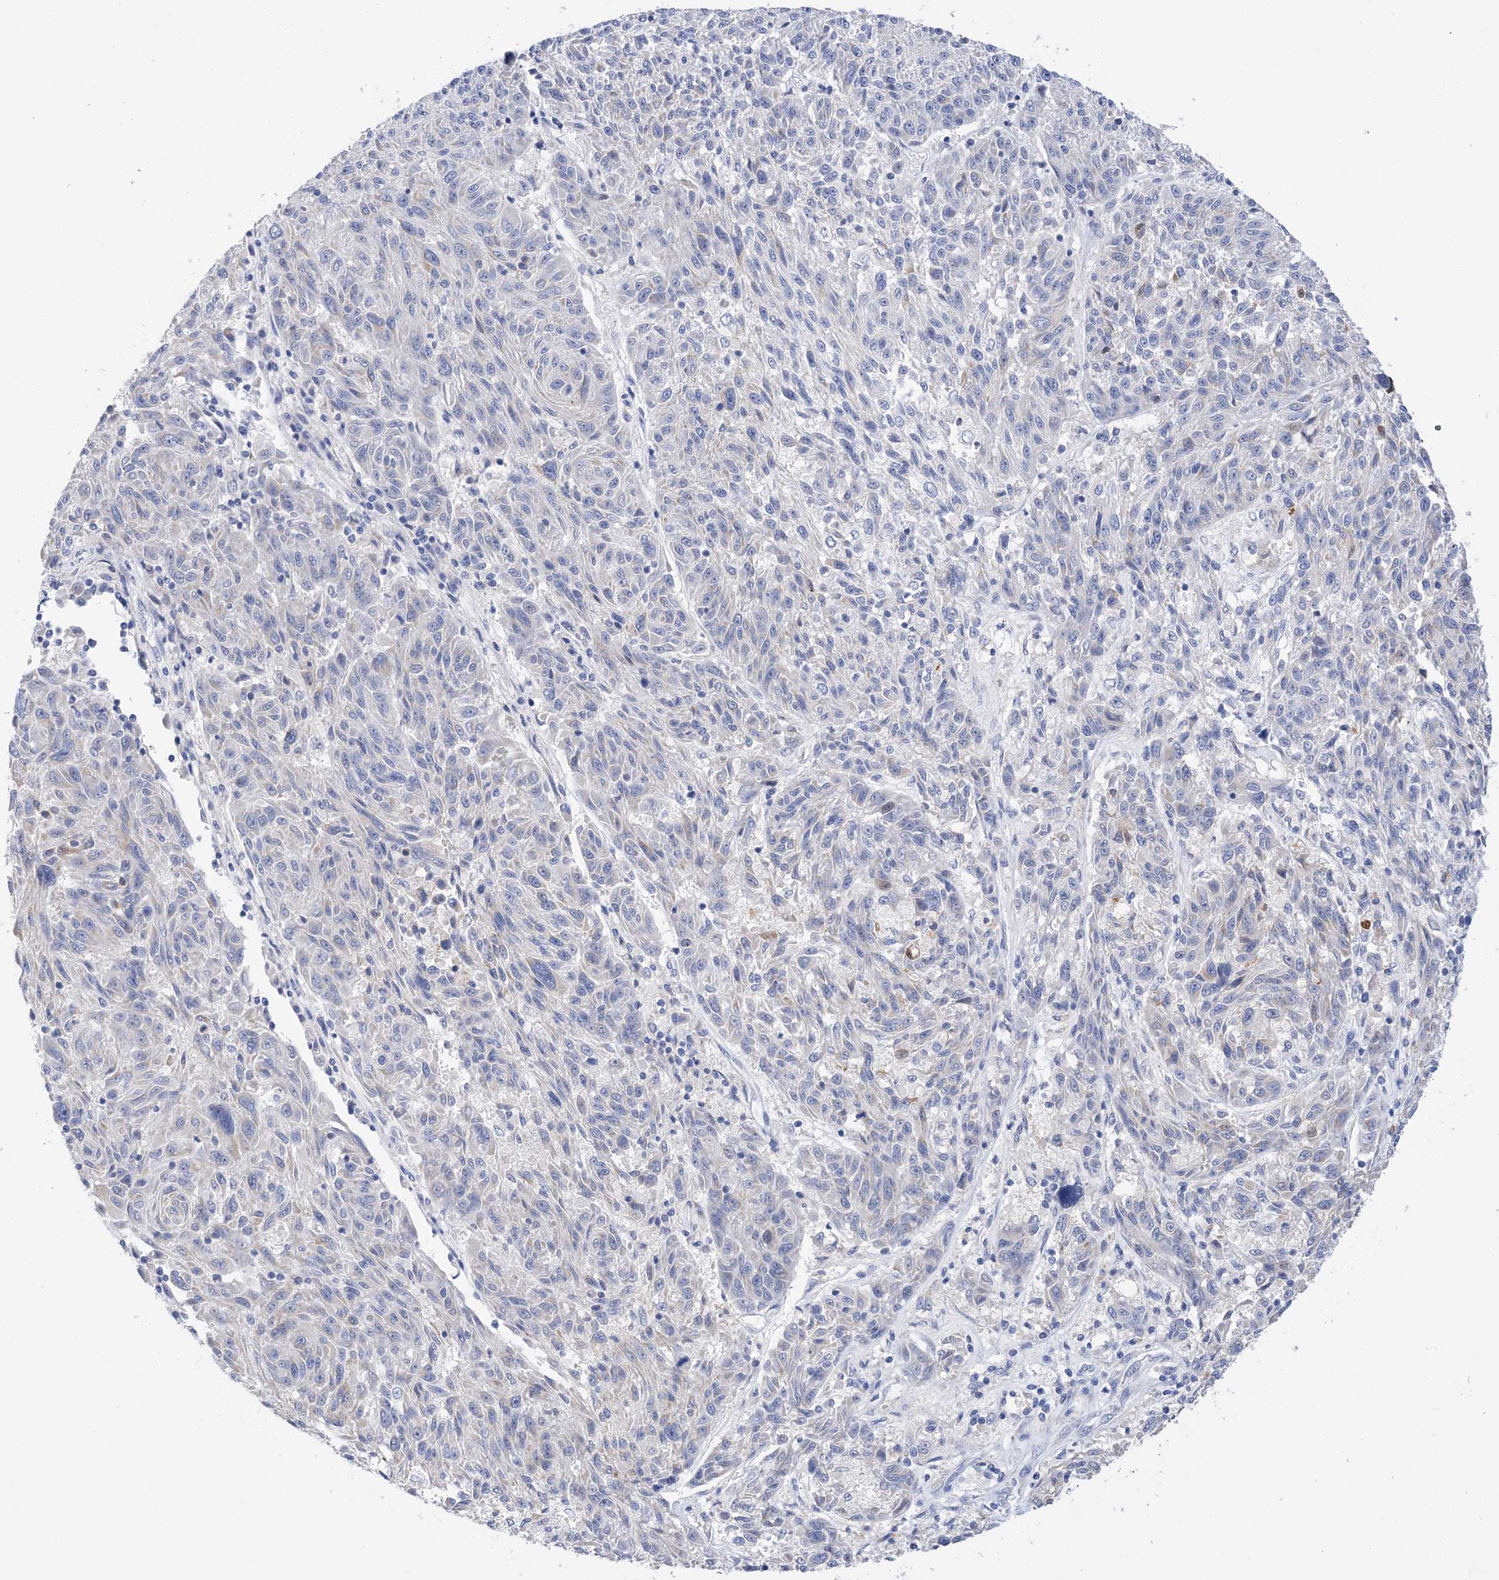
{"staining": {"intensity": "negative", "quantity": "none", "location": "none"}, "tissue": "melanoma", "cell_type": "Tumor cells", "image_type": "cancer", "snomed": [{"axis": "morphology", "description": "Malignant melanoma, NOS"}, {"axis": "topography", "description": "Skin"}], "caption": "Melanoma was stained to show a protein in brown. There is no significant positivity in tumor cells. Brightfield microscopy of immunohistochemistry stained with DAB (3,3'-diaminobenzidine) (brown) and hematoxylin (blue), captured at high magnification.", "gene": "PLK4", "patient": {"sex": "male", "age": 53}}